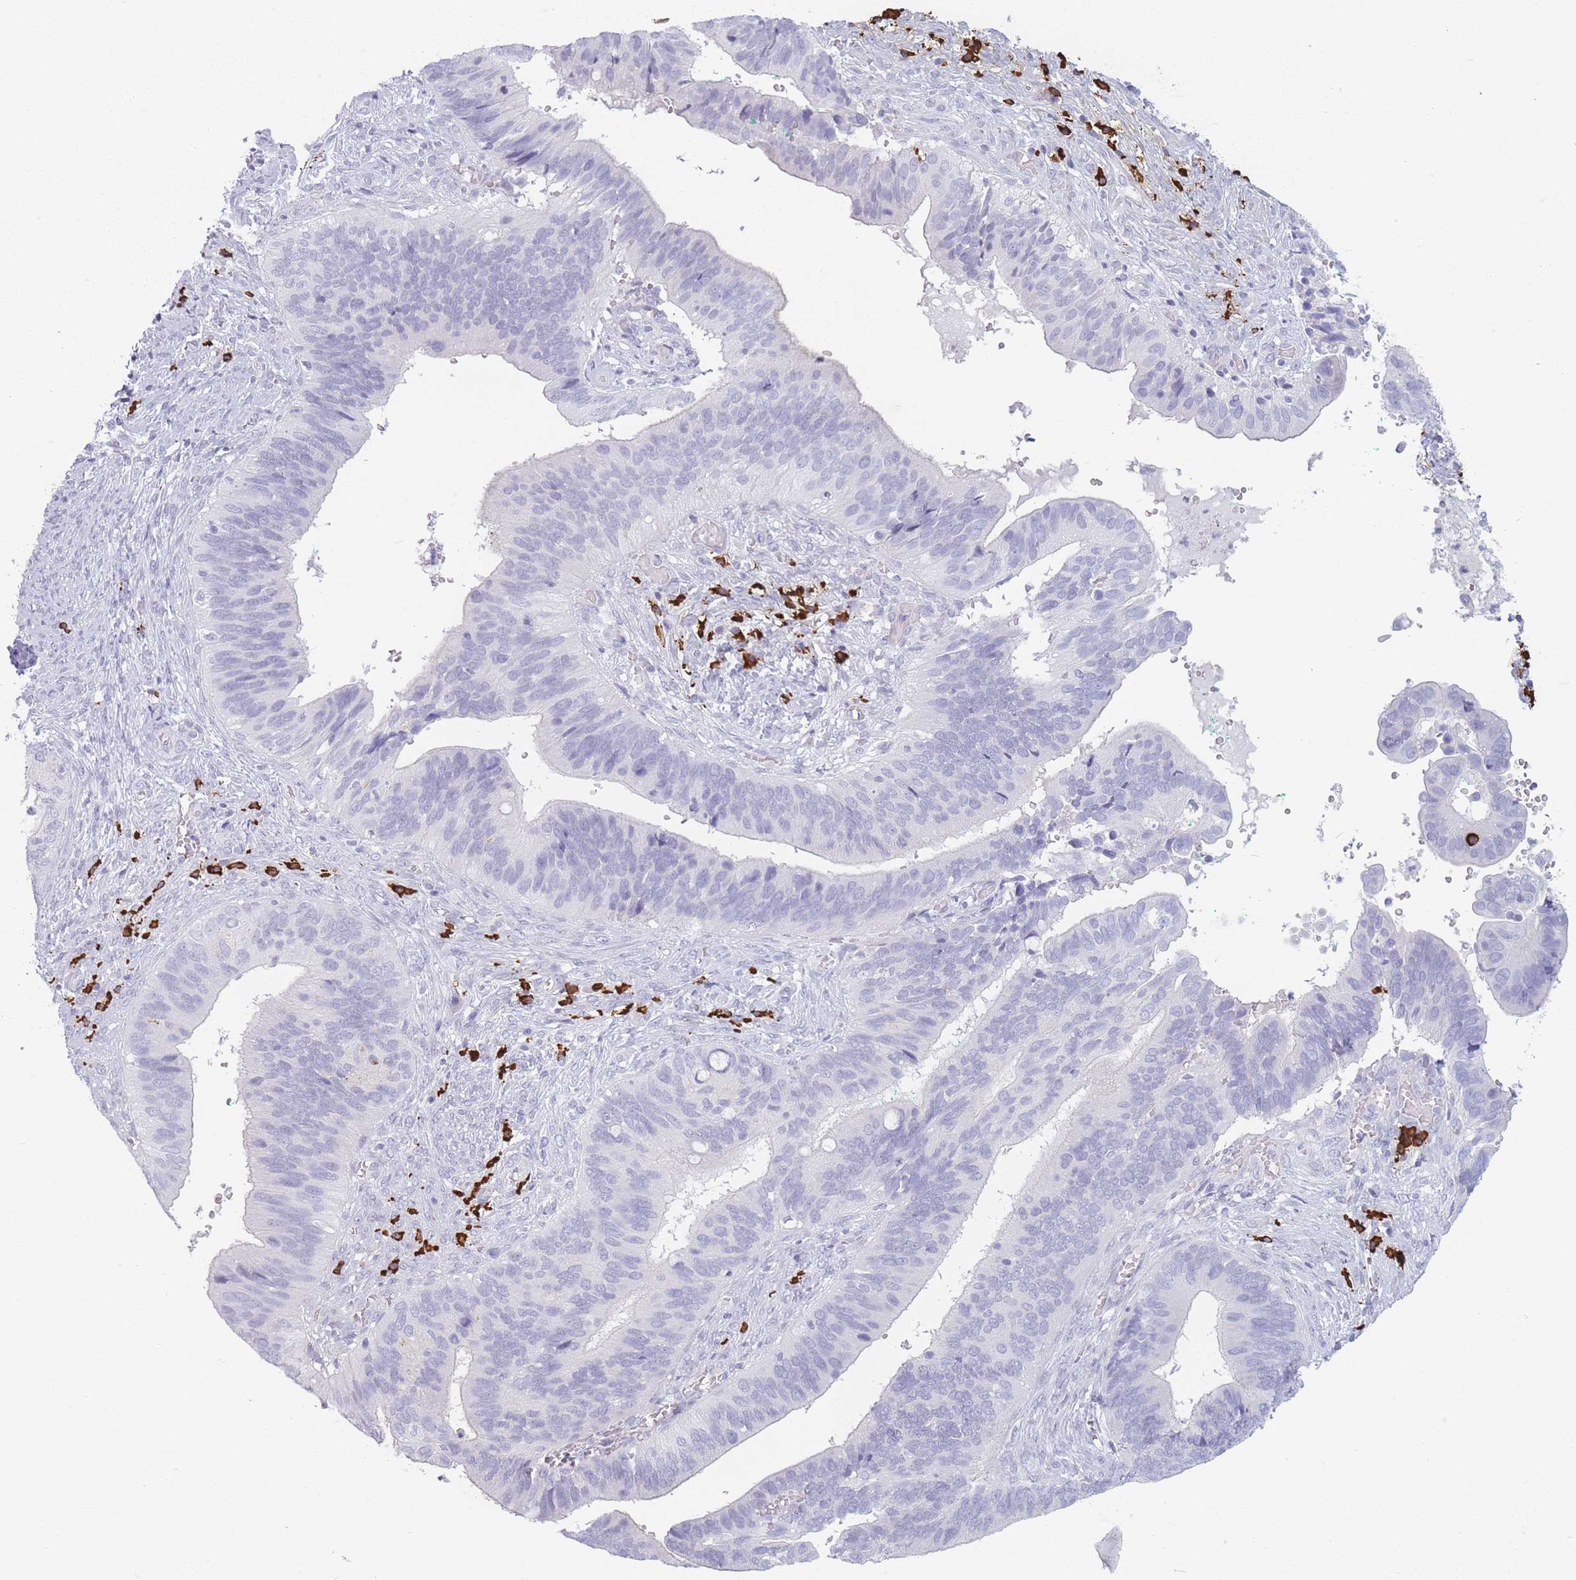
{"staining": {"intensity": "negative", "quantity": "none", "location": "none"}, "tissue": "cervical cancer", "cell_type": "Tumor cells", "image_type": "cancer", "snomed": [{"axis": "morphology", "description": "Adenocarcinoma, NOS"}, {"axis": "topography", "description": "Cervix"}], "caption": "The photomicrograph exhibits no significant positivity in tumor cells of cervical cancer (adenocarcinoma). (IHC, brightfield microscopy, high magnification).", "gene": "PLEKHG2", "patient": {"sex": "female", "age": 42}}